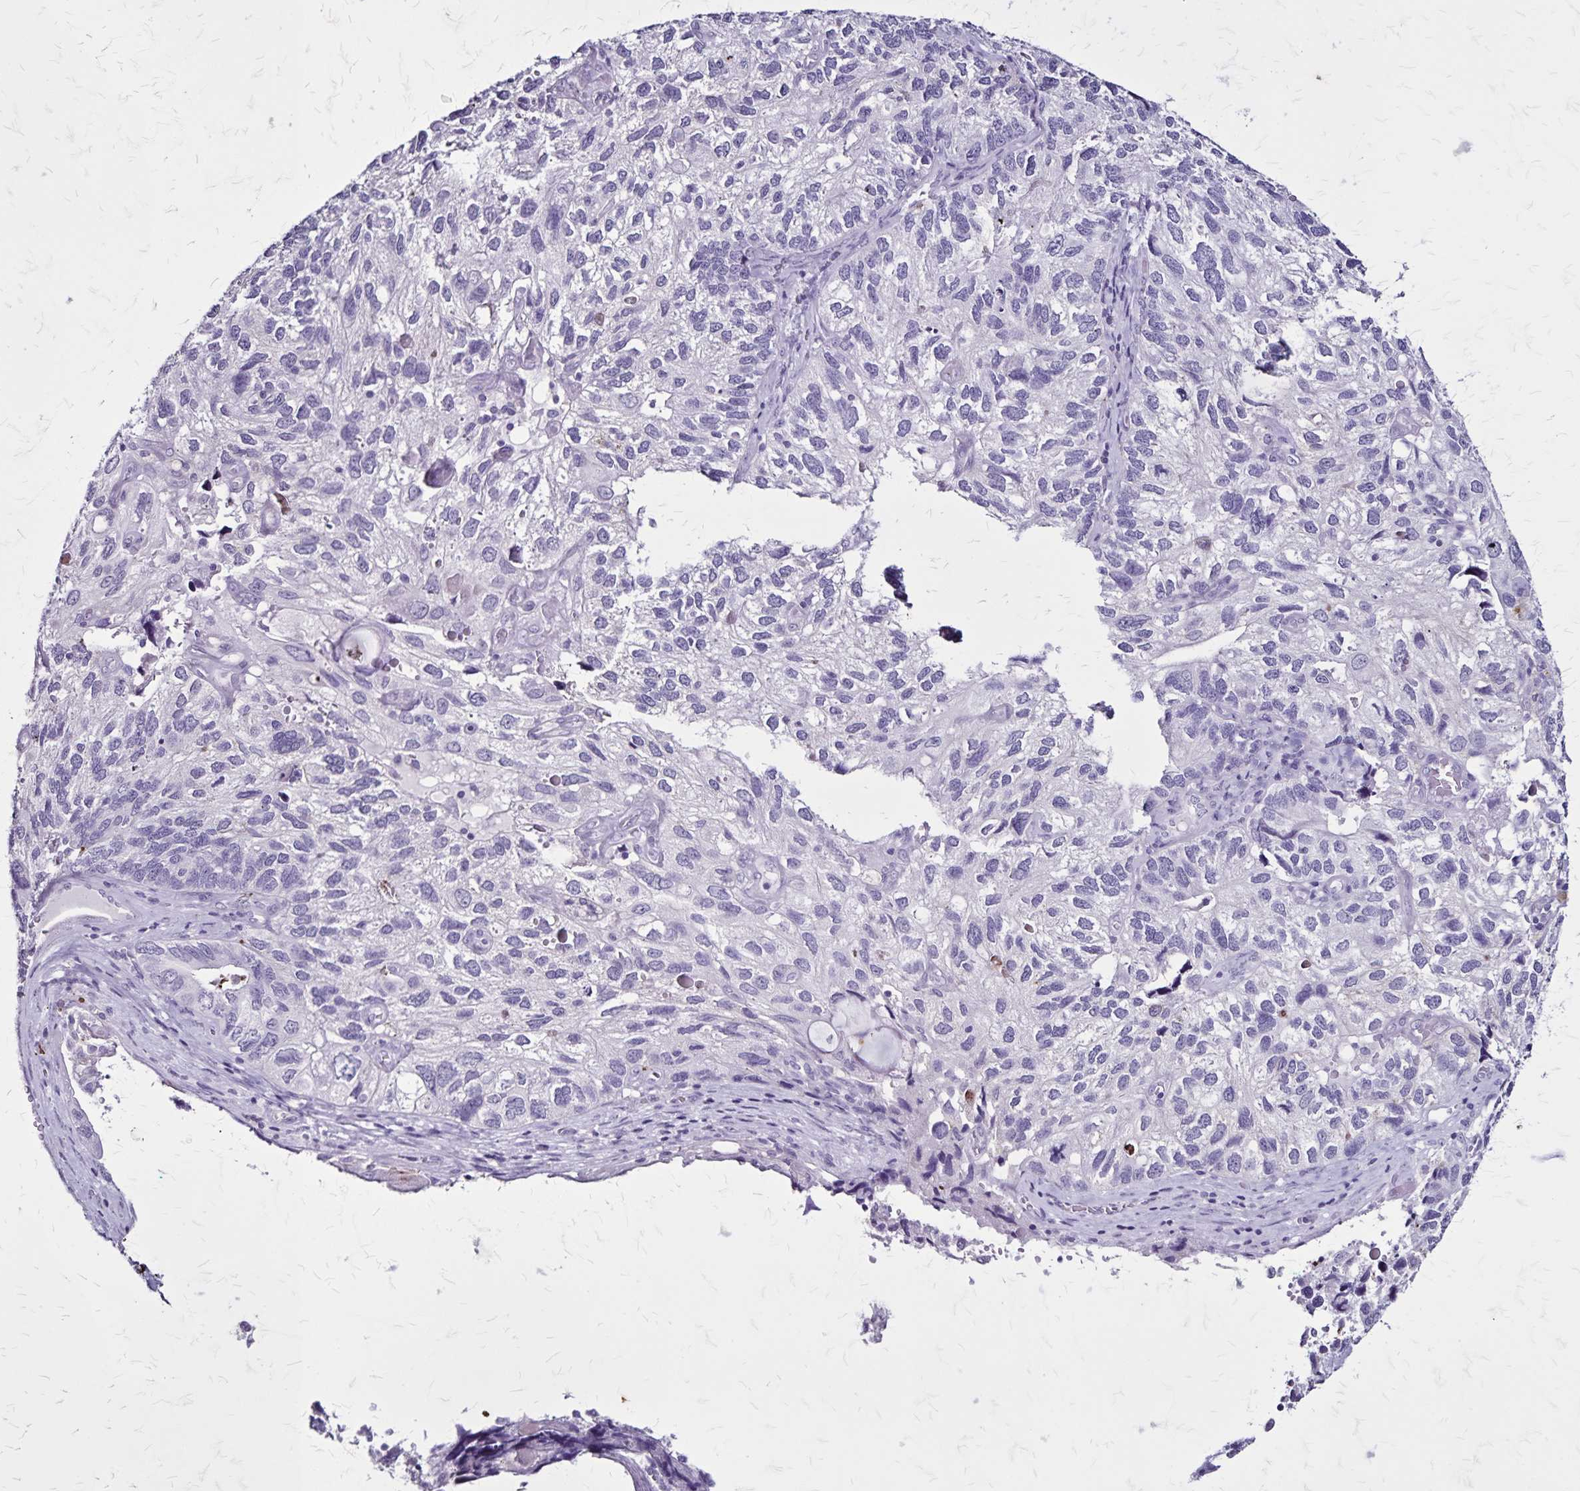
{"staining": {"intensity": "negative", "quantity": "none", "location": "none"}, "tissue": "endometrial cancer", "cell_type": "Tumor cells", "image_type": "cancer", "snomed": [{"axis": "morphology", "description": "Carcinoma, NOS"}, {"axis": "topography", "description": "Uterus"}], "caption": "An image of human endometrial carcinoma is negative for staining in tumor cells.", "gene": "KRT2", "patient": {"sex": "female", "age": 76}}